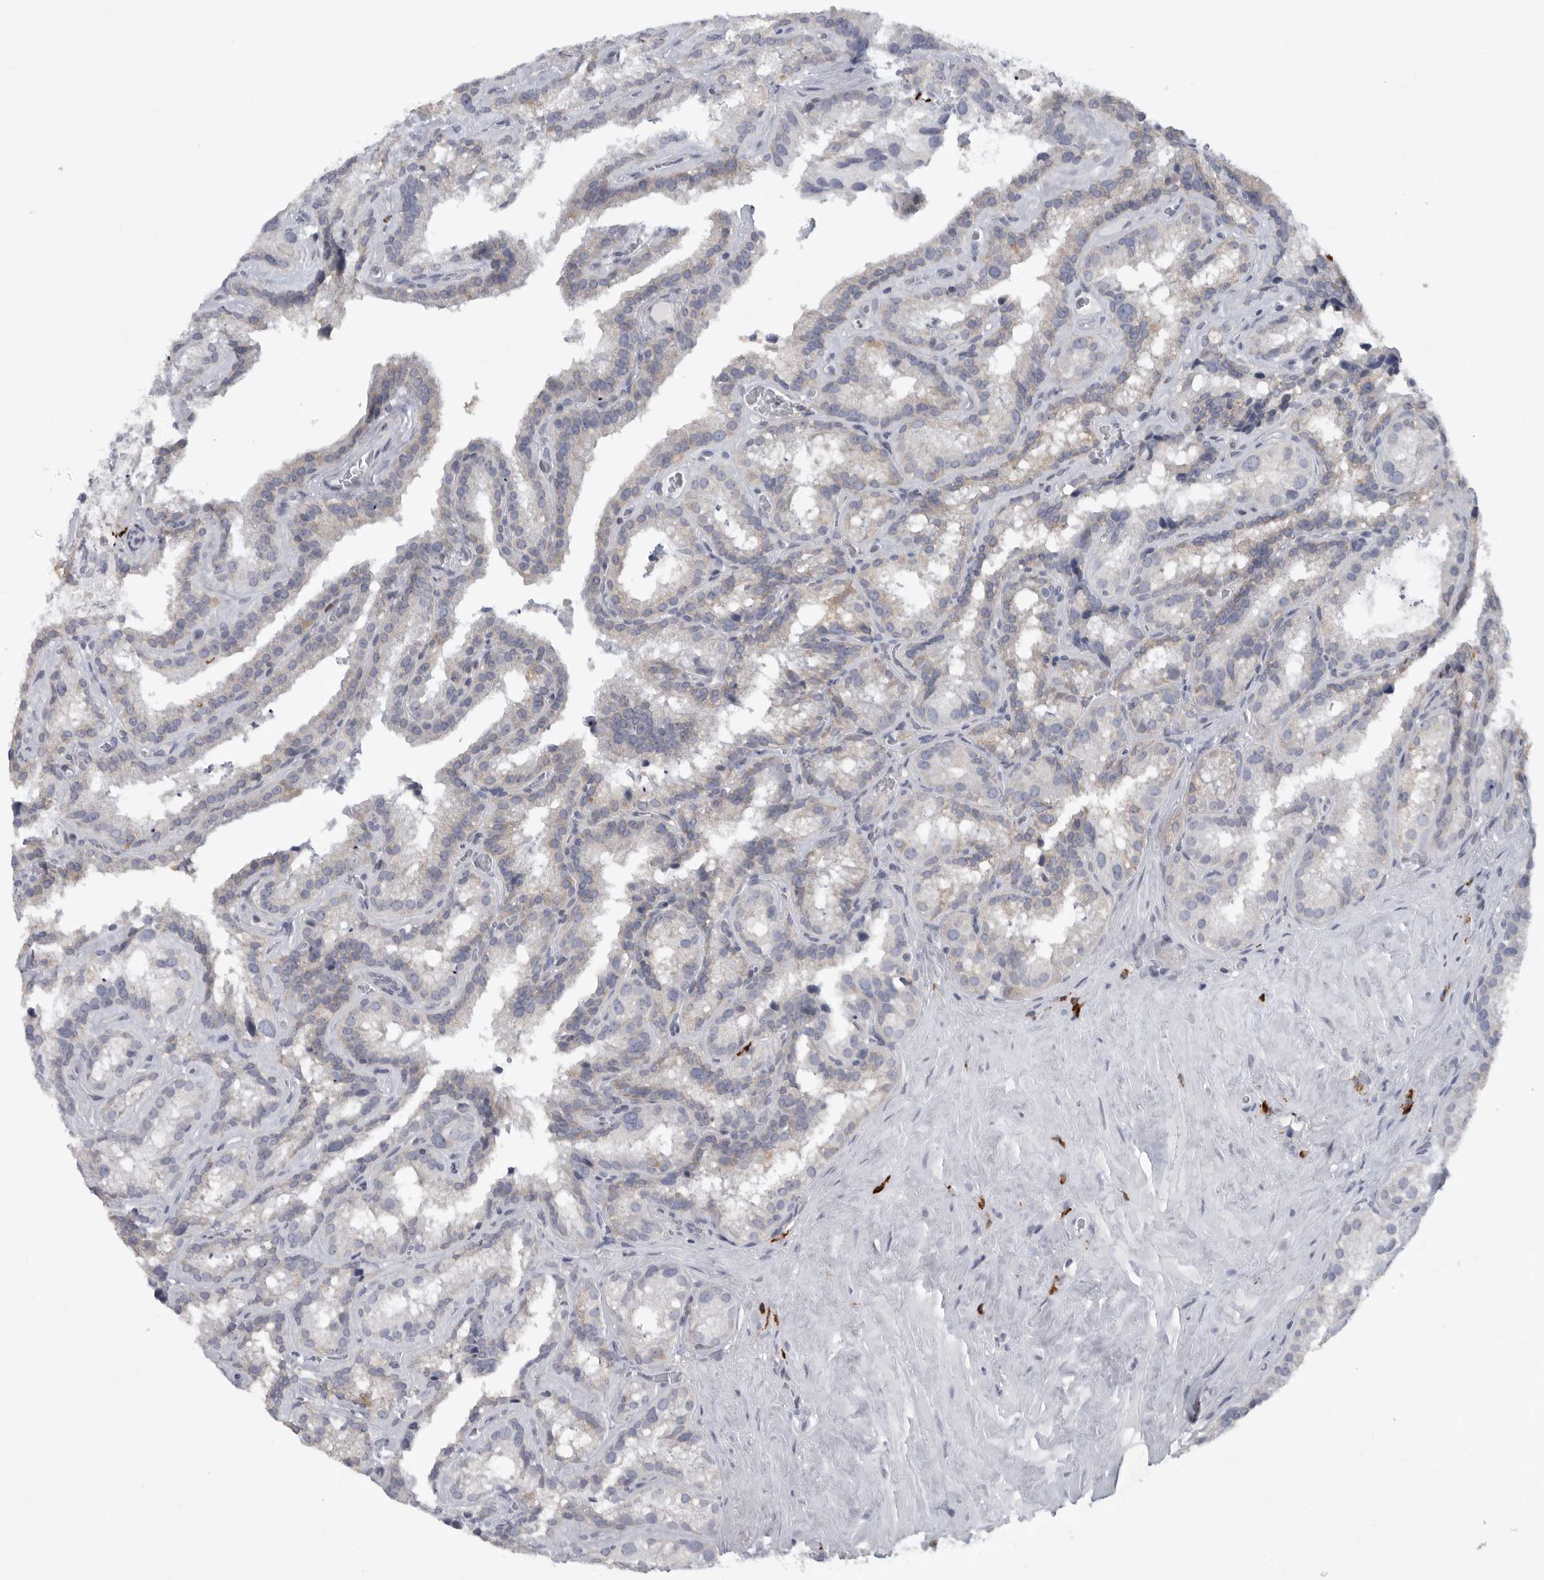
{"staining": {"intensity": "weak", "quantity": "<25%", "location": "cytoplasmic/membranous"}, "tissue": "seminal vesicle", "cell_type": "Glandular cells", "image_type": "normal", "snomed": [{"axis": "morphology", "description": "Normal tissue, NOS"}, {"axis": "topography", "description": "Prostate"}, {"axis": "topography", "description": "Seminal veicle"}], "caption": "This is a histopathology image of immunohistochemistry staining of unremarkable seminal vesicle, which shows no staining in glandular cells. (Immunohistochemistry, brightfield microscopy, high magnification).", "gene": "TMEM69", "patient": {"sex": "male", "age": 59}}